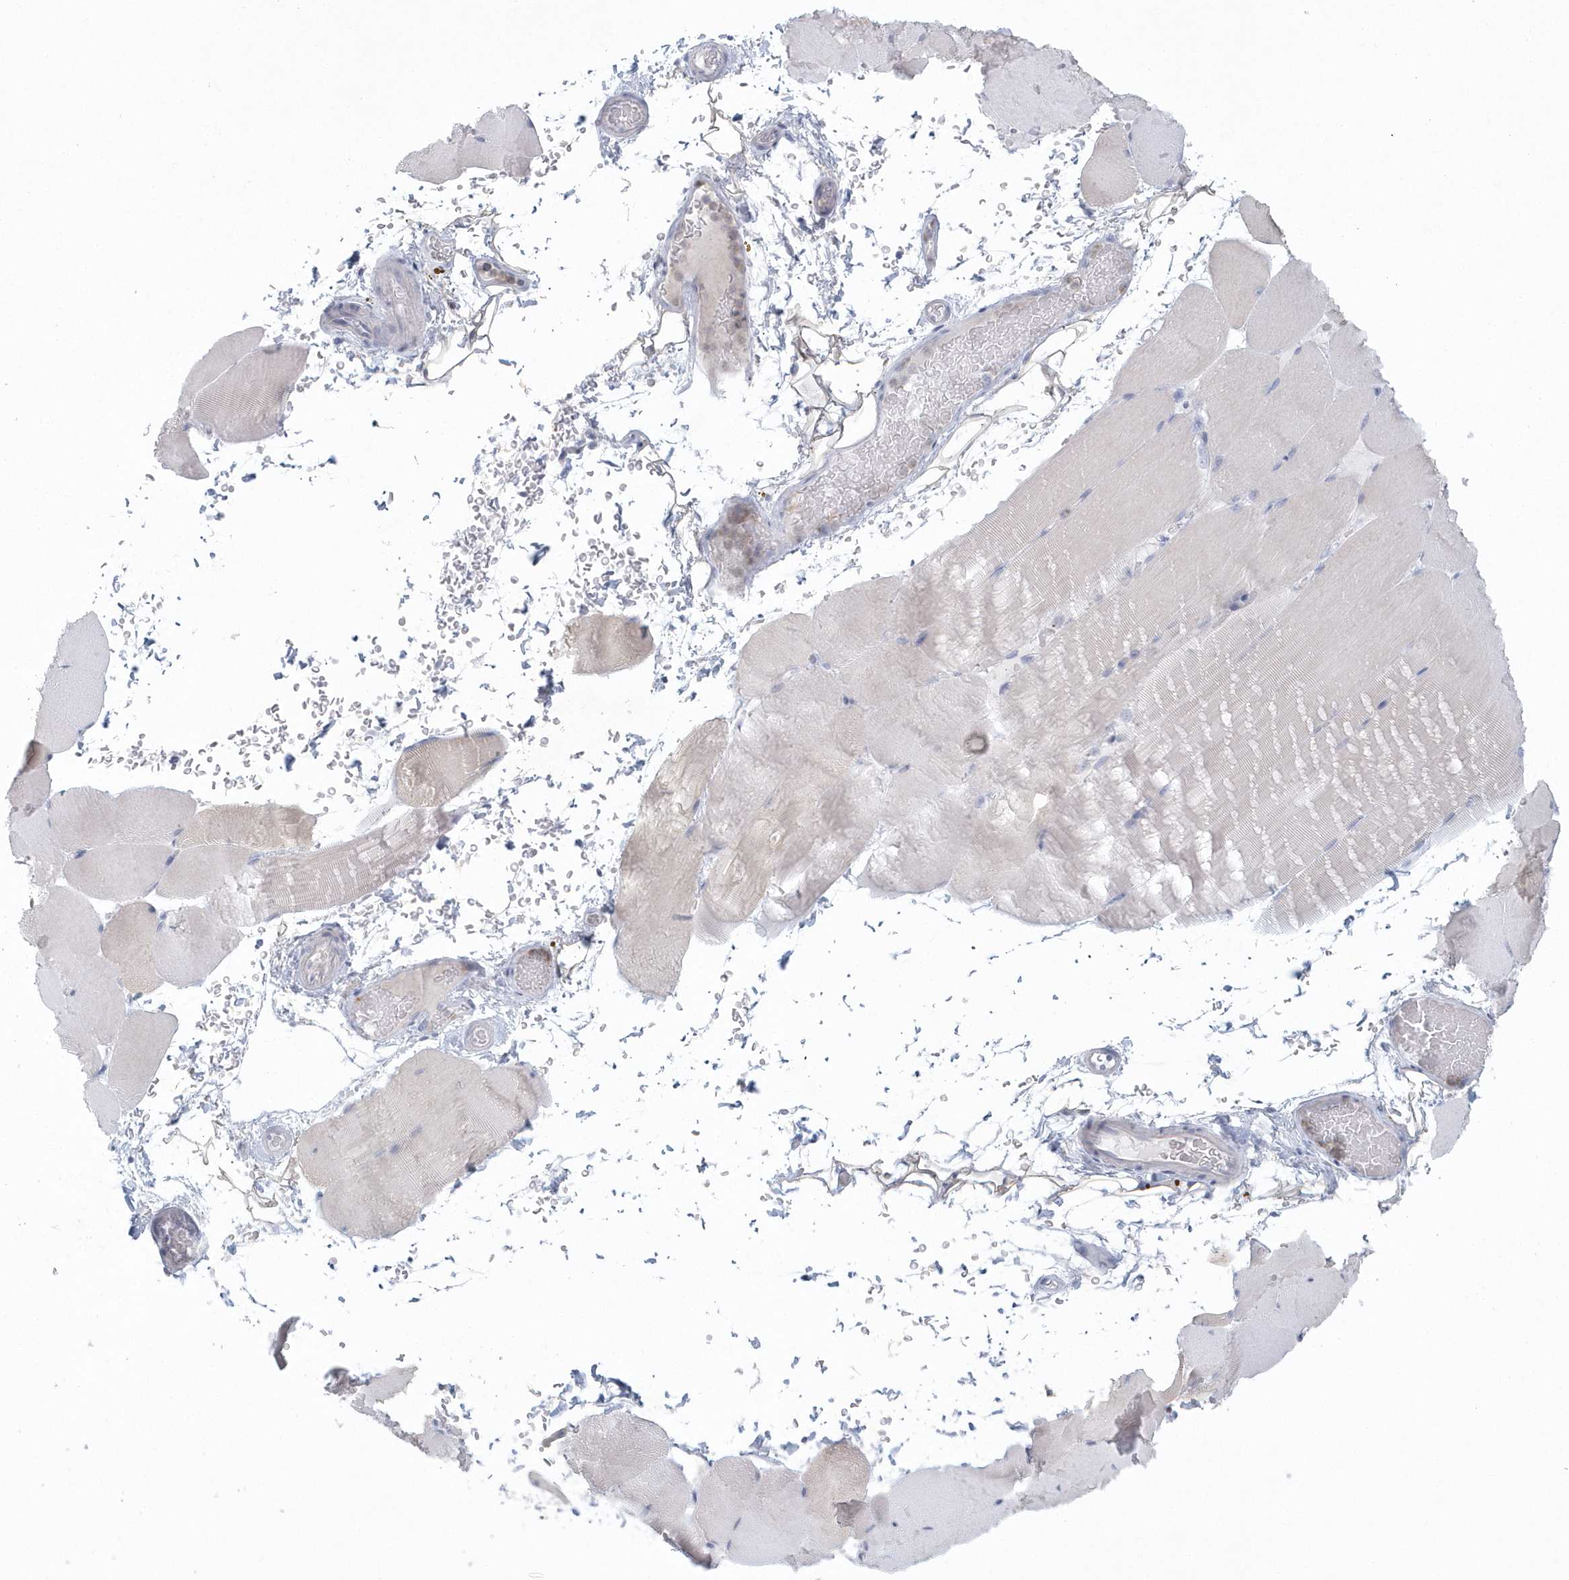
{"staining": {"intensity": "negative", "quantity": "none", "location": "none"}, "tissue": "skeletal muscle", "cell_type": "Myocytes", "image_type": "normal", "snomed": [{"axis": "morphology", "description": "Normal tissue, NOS"}, {"axis": "topography", "description": "Skeletal muscle"}, {"axis": "topography", "description": "Parathyroid gland"}], "caption": "The photomicrograph demonstrates no staining of myocytes in benign skeletal muscle.", "gene": "NIPAL1", "patient": {"sex": "female", "age": 37}}